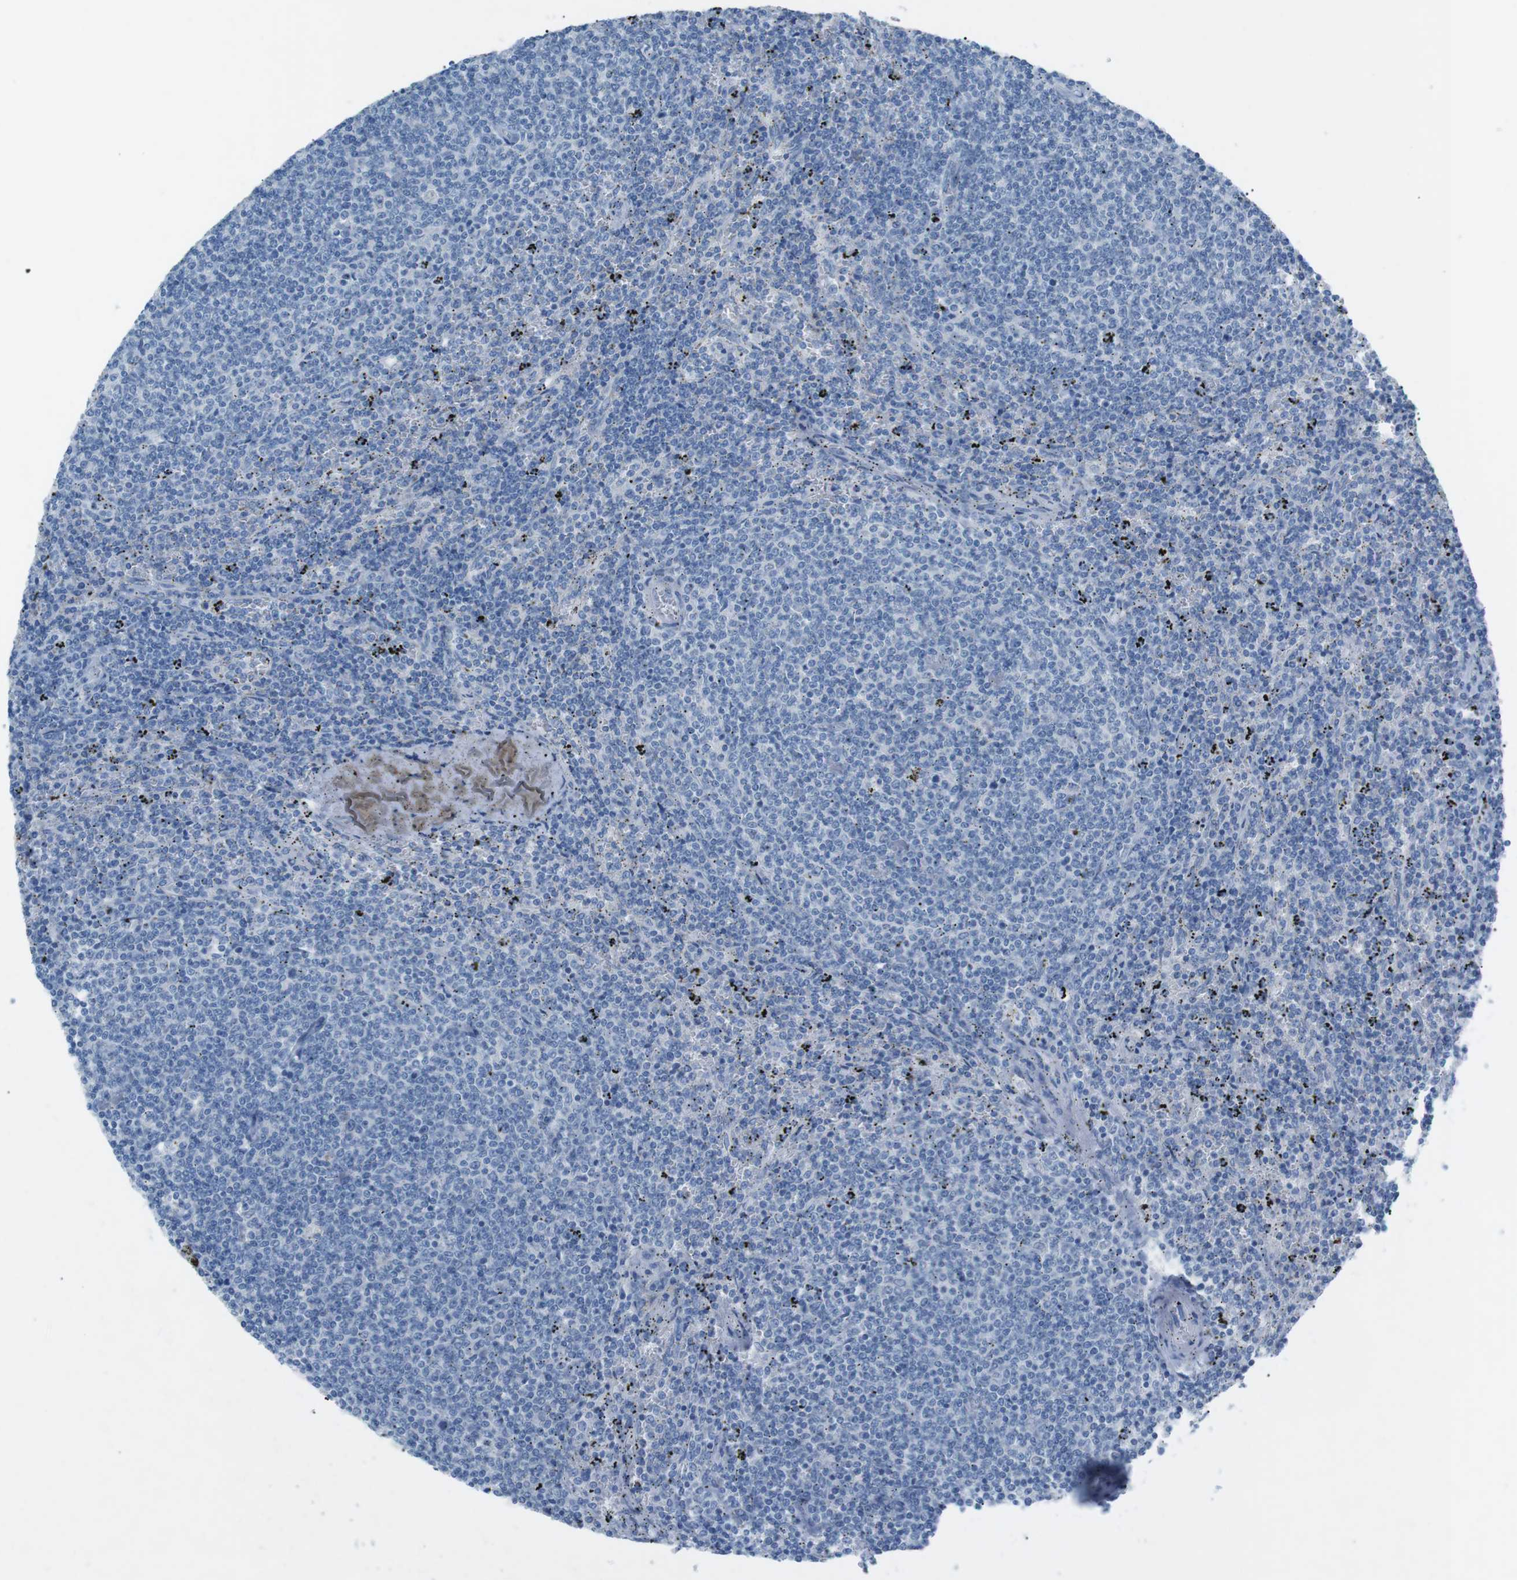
{"staining": {"intensity": "negative", "quantity": "none", "location": "none"}, "tissue": "lymphoma", "cell_type": "Tumor cells", "image_type": "cancer", "snomed": [{"axis": "morphology", "description": "Malignant lymphoma, non-Hodgkin's type, Low grade"}, {"axis": "topography", "description": "Spleen"}], "caption": "Immunohistochemical staining of malignant lymphoma, non-Hodgkin's type (low-grade) displays no significant staining in tumor cells.", "gene": "SALL4", "patient": {"sex": "female", "age": 50}}